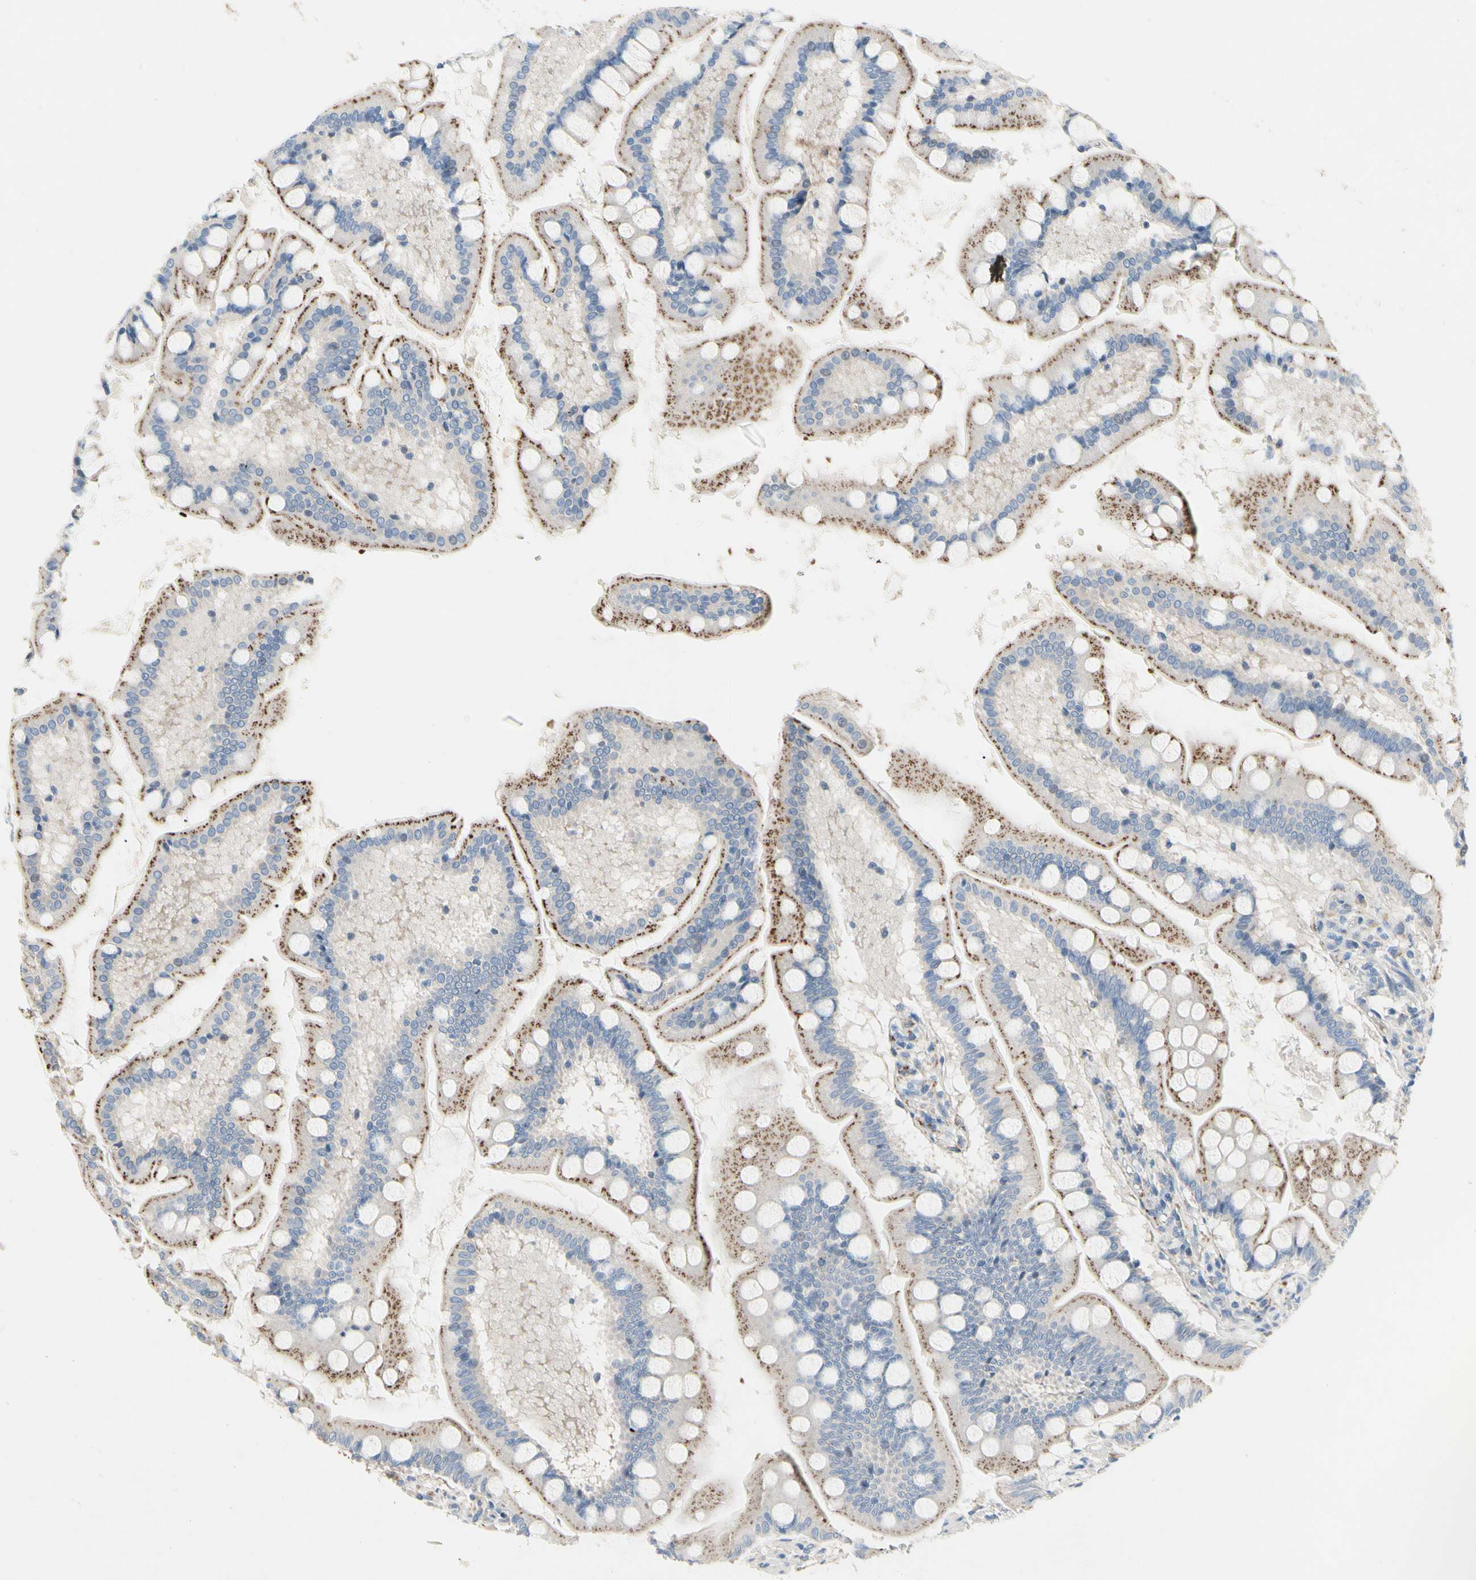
{"staining": {"intensity": "moderate", "quantity": "25%-75%", "location": "cytoplasmic/membranous"}, "tissue": "small intestine", "cell_type": "Glandular cells", "image_type": "normal", "snomed": [{"axis": "morphology", "description": "Normal tissue, NOS"}, {"axis": "topography", "description": "Small intestine"}], "caption": "Immunohistochemistry photomicrograph of benign small intestine stained for a protein (brown), which shows medium levels of moderate cytoplasmic/membranous expression in about 25%-75% of glandular cells.", "gene": "RETSAT", "patient": {"sex": "male", "age": 41}}